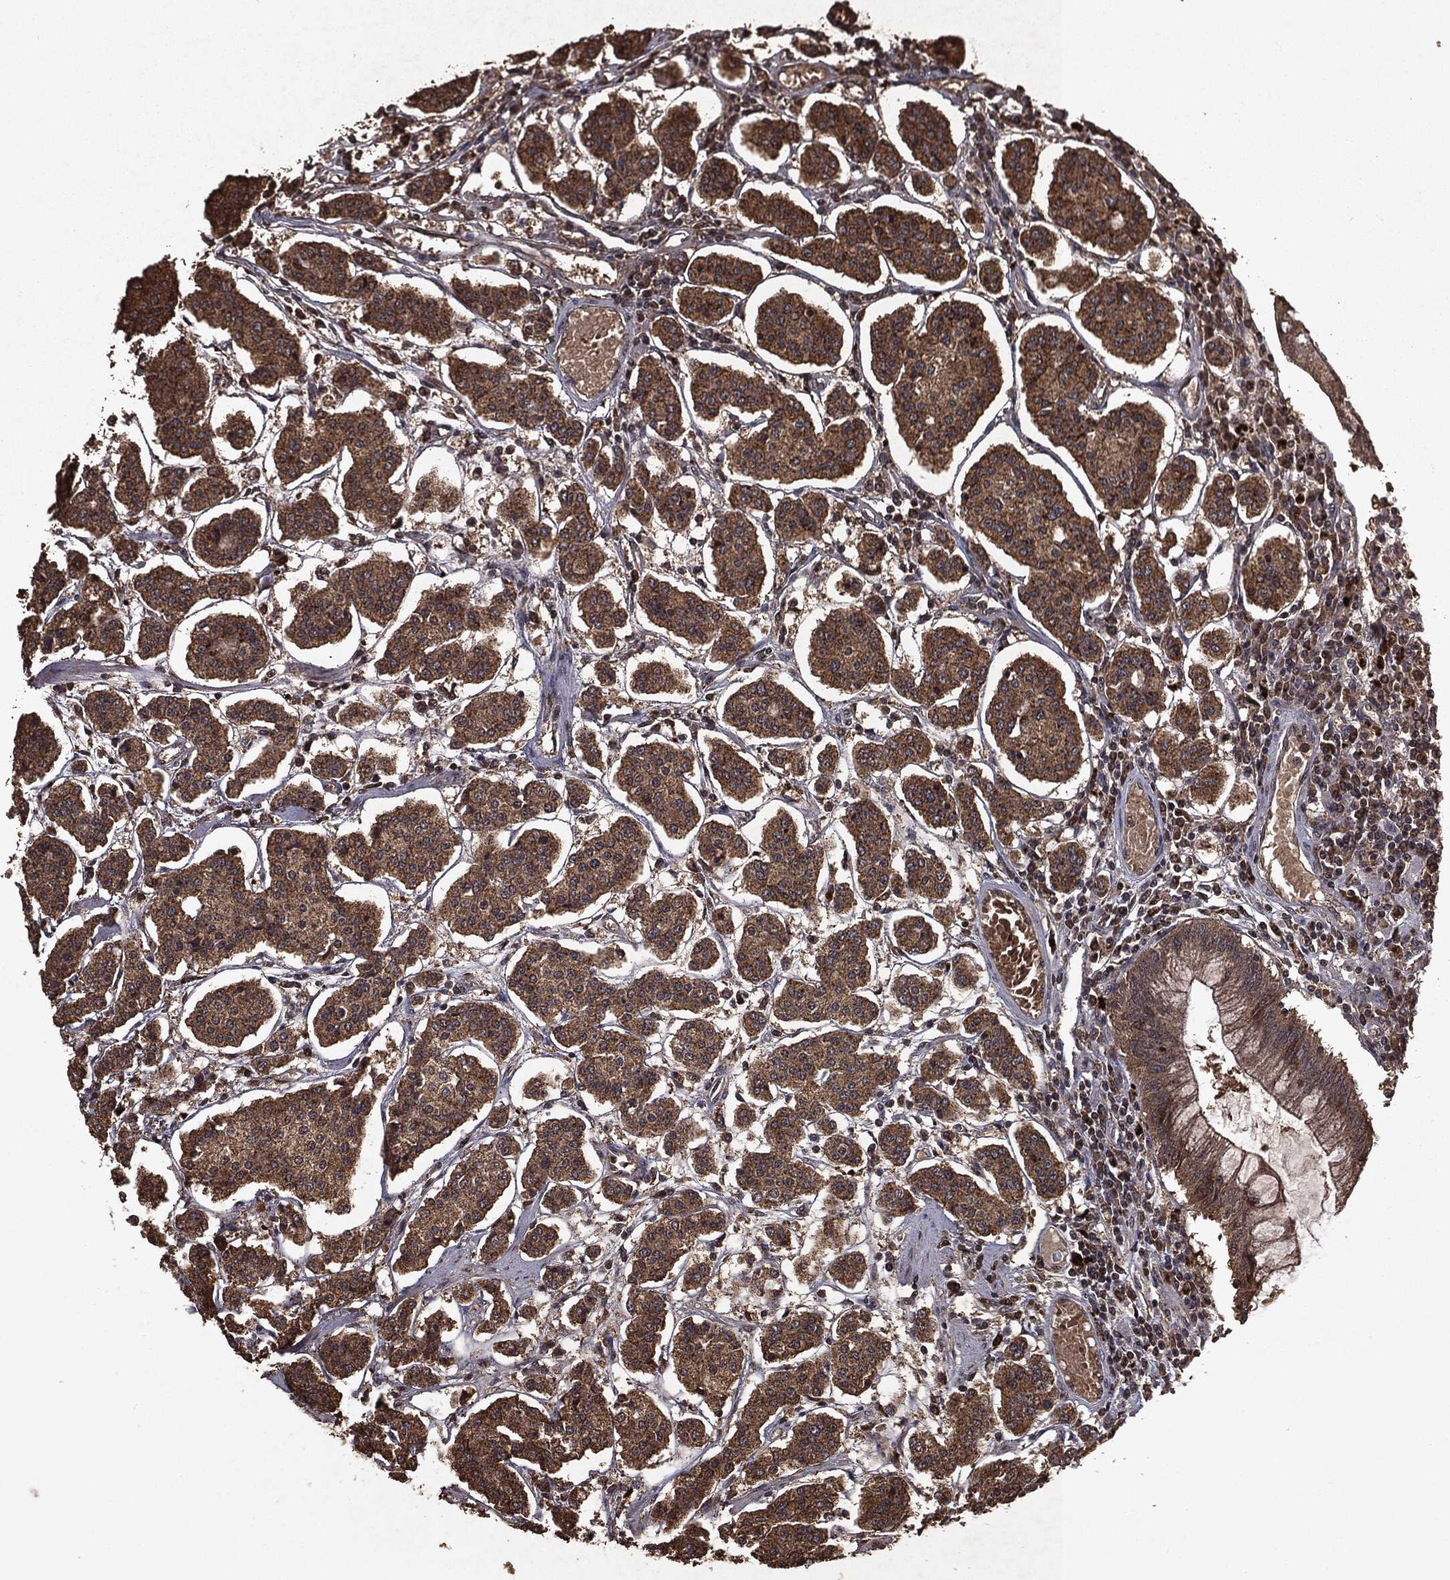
{"staining": {"intensity": "moderate", "quantity": ">75%", "location": "cytoplasmic/membranous"}, "tissue": "carcinoid", "cell_type": "Tumor cells", "image_type": "cancer", "snomed": [{"axis": "morphology", "description": "Carcinoid, malignant, NOS"}, {"axis": "topography", "description": "Small intestine"}], "caption": "This image reveals immunohistochemistry (IHC) staining of human carcinoid, with medium moderate cytoplasmic/membranous staining in approximately >75% of tumor cells.", "gene": "MTOR", "patient": {"sex": "female", "age": 65}}